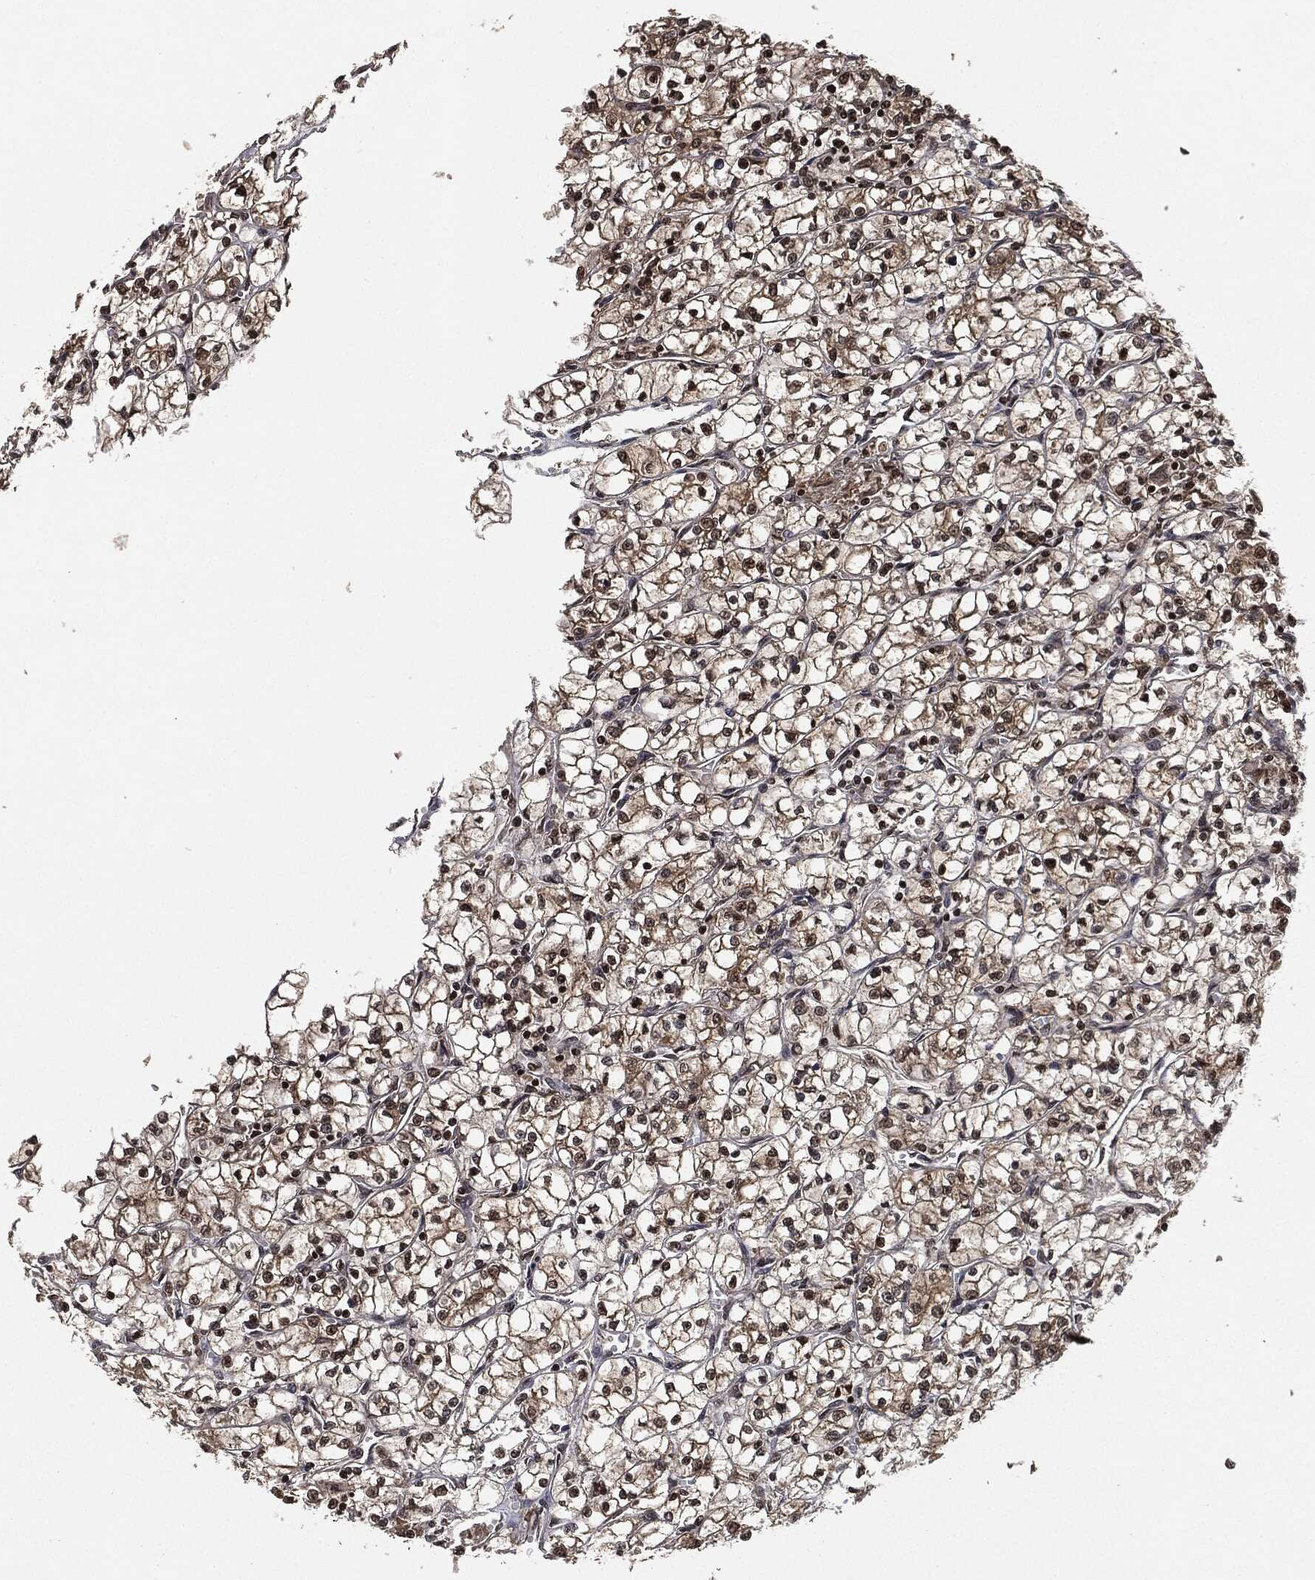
{"staining": {"intensity": "moderate", "quantity": "25%-75%", "location": "cytoplasmic/membranous,nuclear"}, "tissue": "renal cancer", "cell_type": "Tumor cells", "image_type": "cancer", "snomed": [{"axis": "morphology", "description": "Adenocarcinoma, NOS"}, {"axis": "topography", "description": "Kidney"}], "caption": "Moderate cytoplasmic/membranous and nuclear protein staining is appreciated in approximately 25%-75% of tumor cells in renal adenocarcinoma.", "gene": "PDK1", "patient": {"sex": "female", "age": 64}}